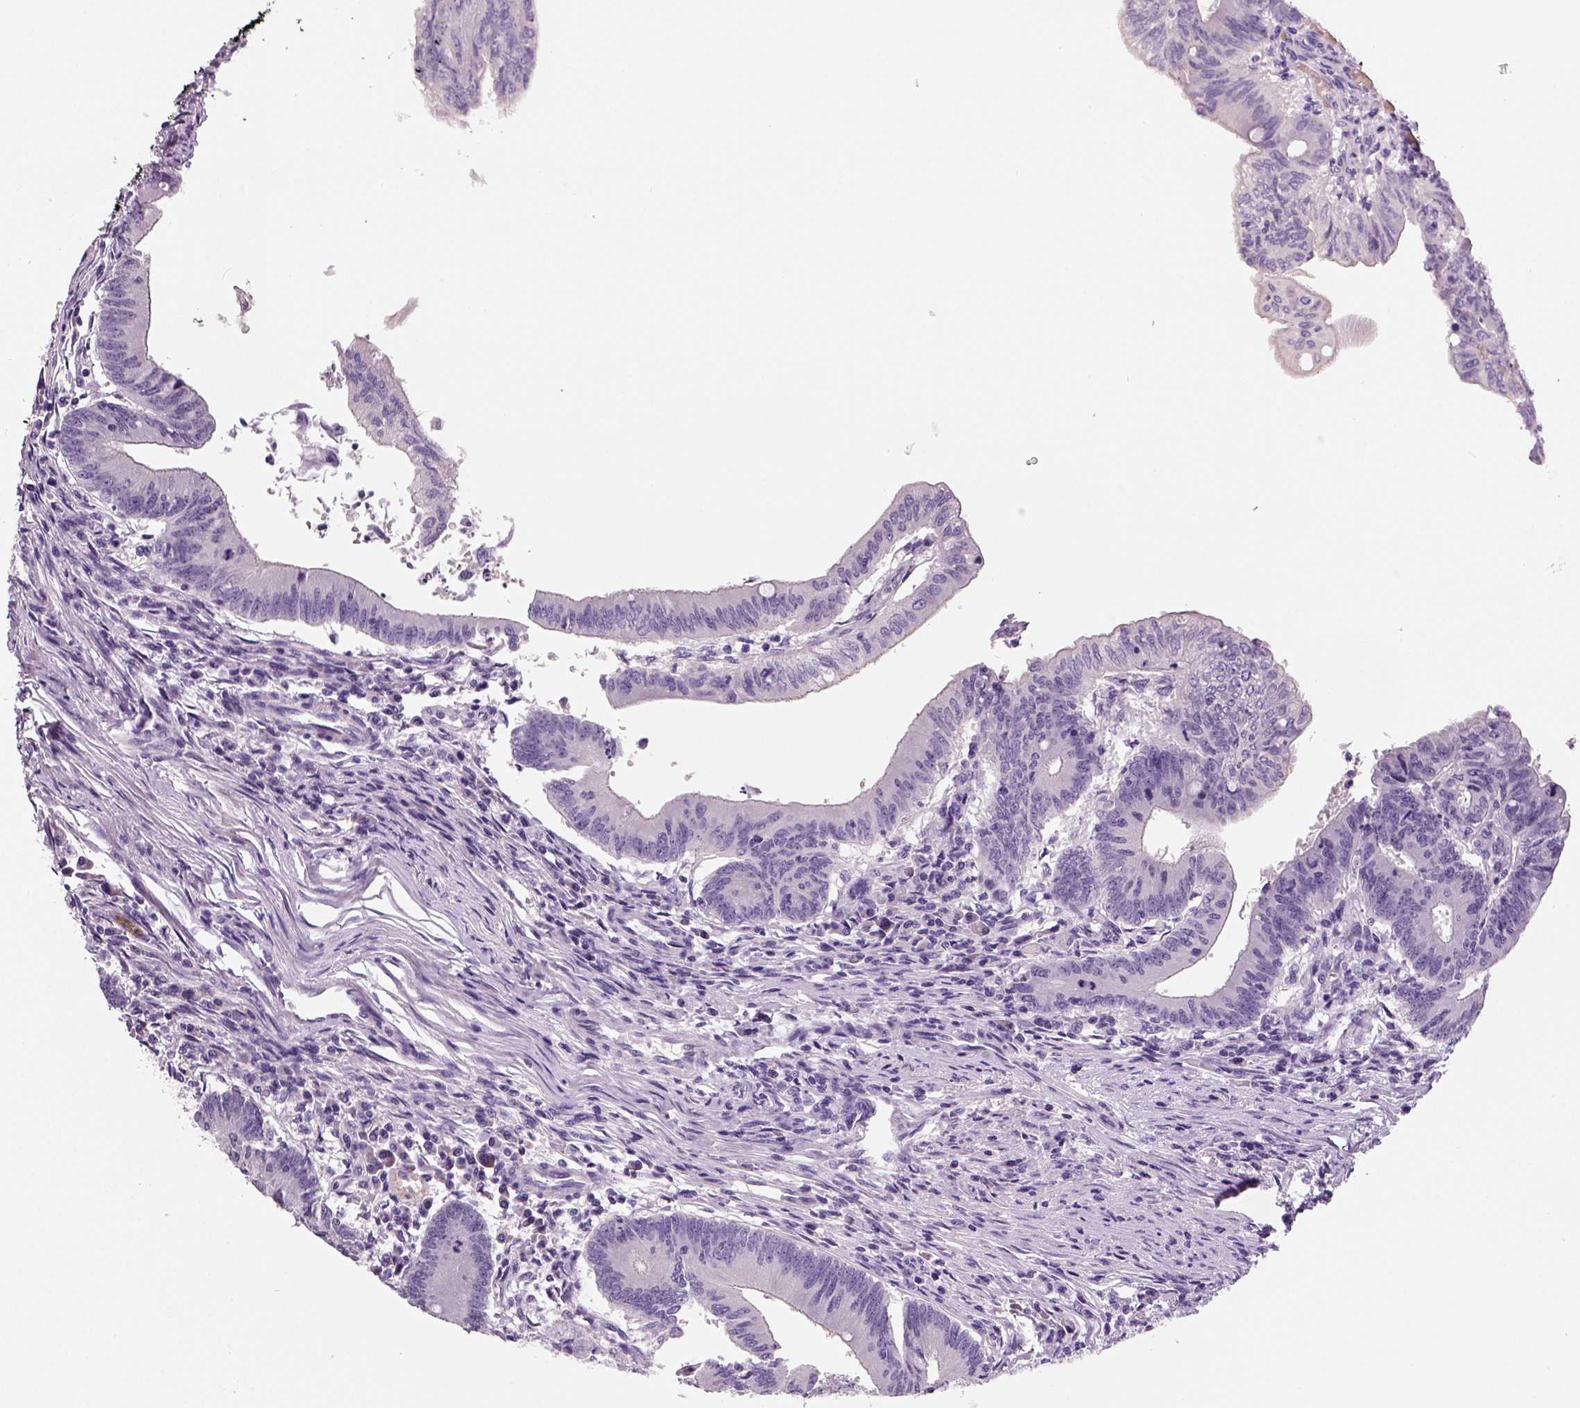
{"staining": {"intensity": "negative", "quantity": "none", "location": "none"}, "tissue": "colorectal cancer", "cell_type": "Tumor cells", "image_type": "cancer", "snomed": [{"axis": "morphology", "description": "Adenocarcinoma, NOS"}, {"axis": "topography", "description": "Colon"}], "caption": "This histopathology image is of colorectal adenocarcinoma stained with immunohistochemistry to label a protein in brown with the nuclei are counter-stained blue. There is no staining in tumor cells.", "gene": "TSPAN7", "patient": {"sex": "female", "age": 70}}